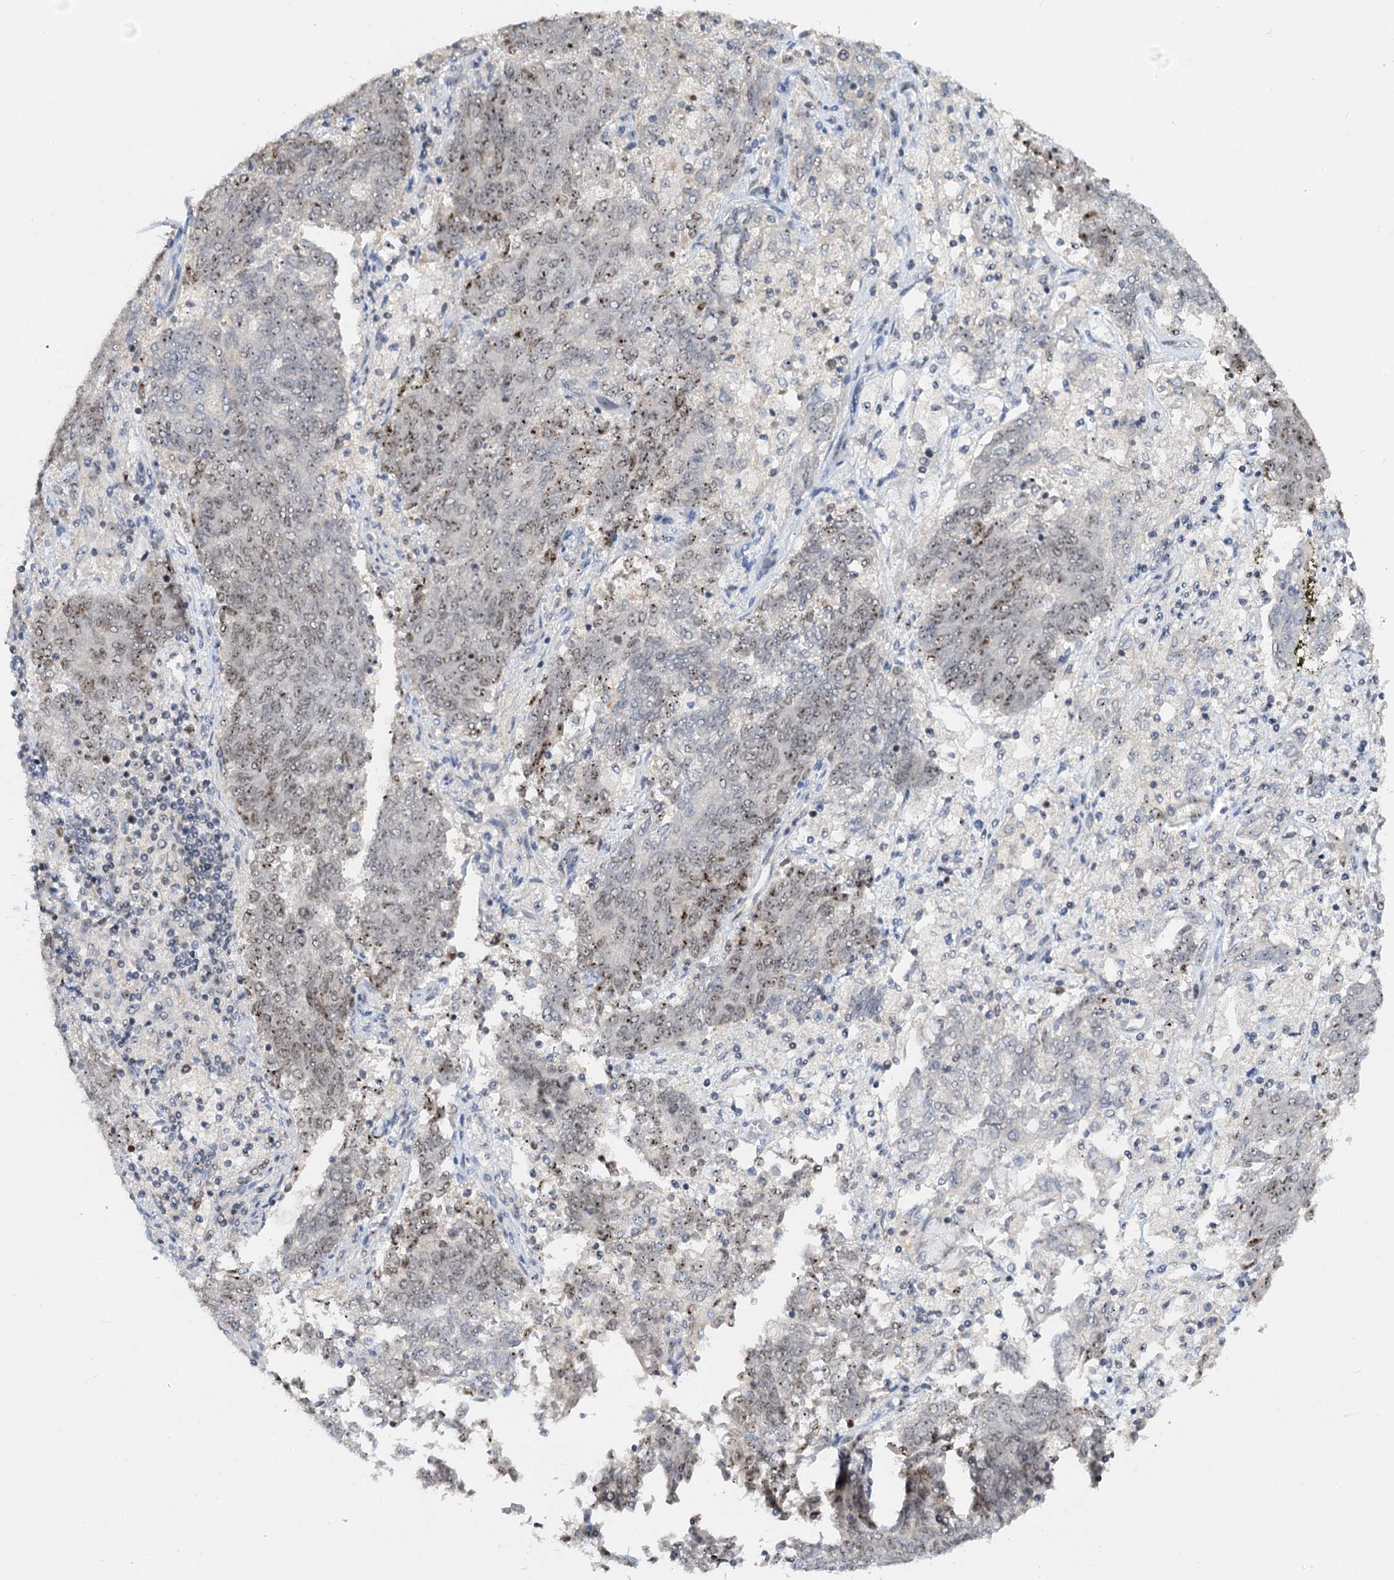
{"staining": {"intensity": "weak", "quantity": "25%-75%", "location": "nuclear"}, "tissue": "endometrial cancer", "cell_type": "Tumor cells", "image_type": "cancer", "snomed": [{"axis": "morphology", "description": "Adenocarcinoma, NOS"}, {"axis": "topography", "description": "Endometrium"}], "caption": "High-magnification brightfield microscopy of endometrial cancer stained with DAB (3,3'-diaminobenzidine) (brown) and counterstained with hematoxylin (blue). tumor cells exhibit weak nuclear positivity is identified in approximately25%-75% of cells. (DAB IHC with brightfield microscopy, high magnification).", "gene": "NOP2", "patient": {"sex": "female", "age": 80}}